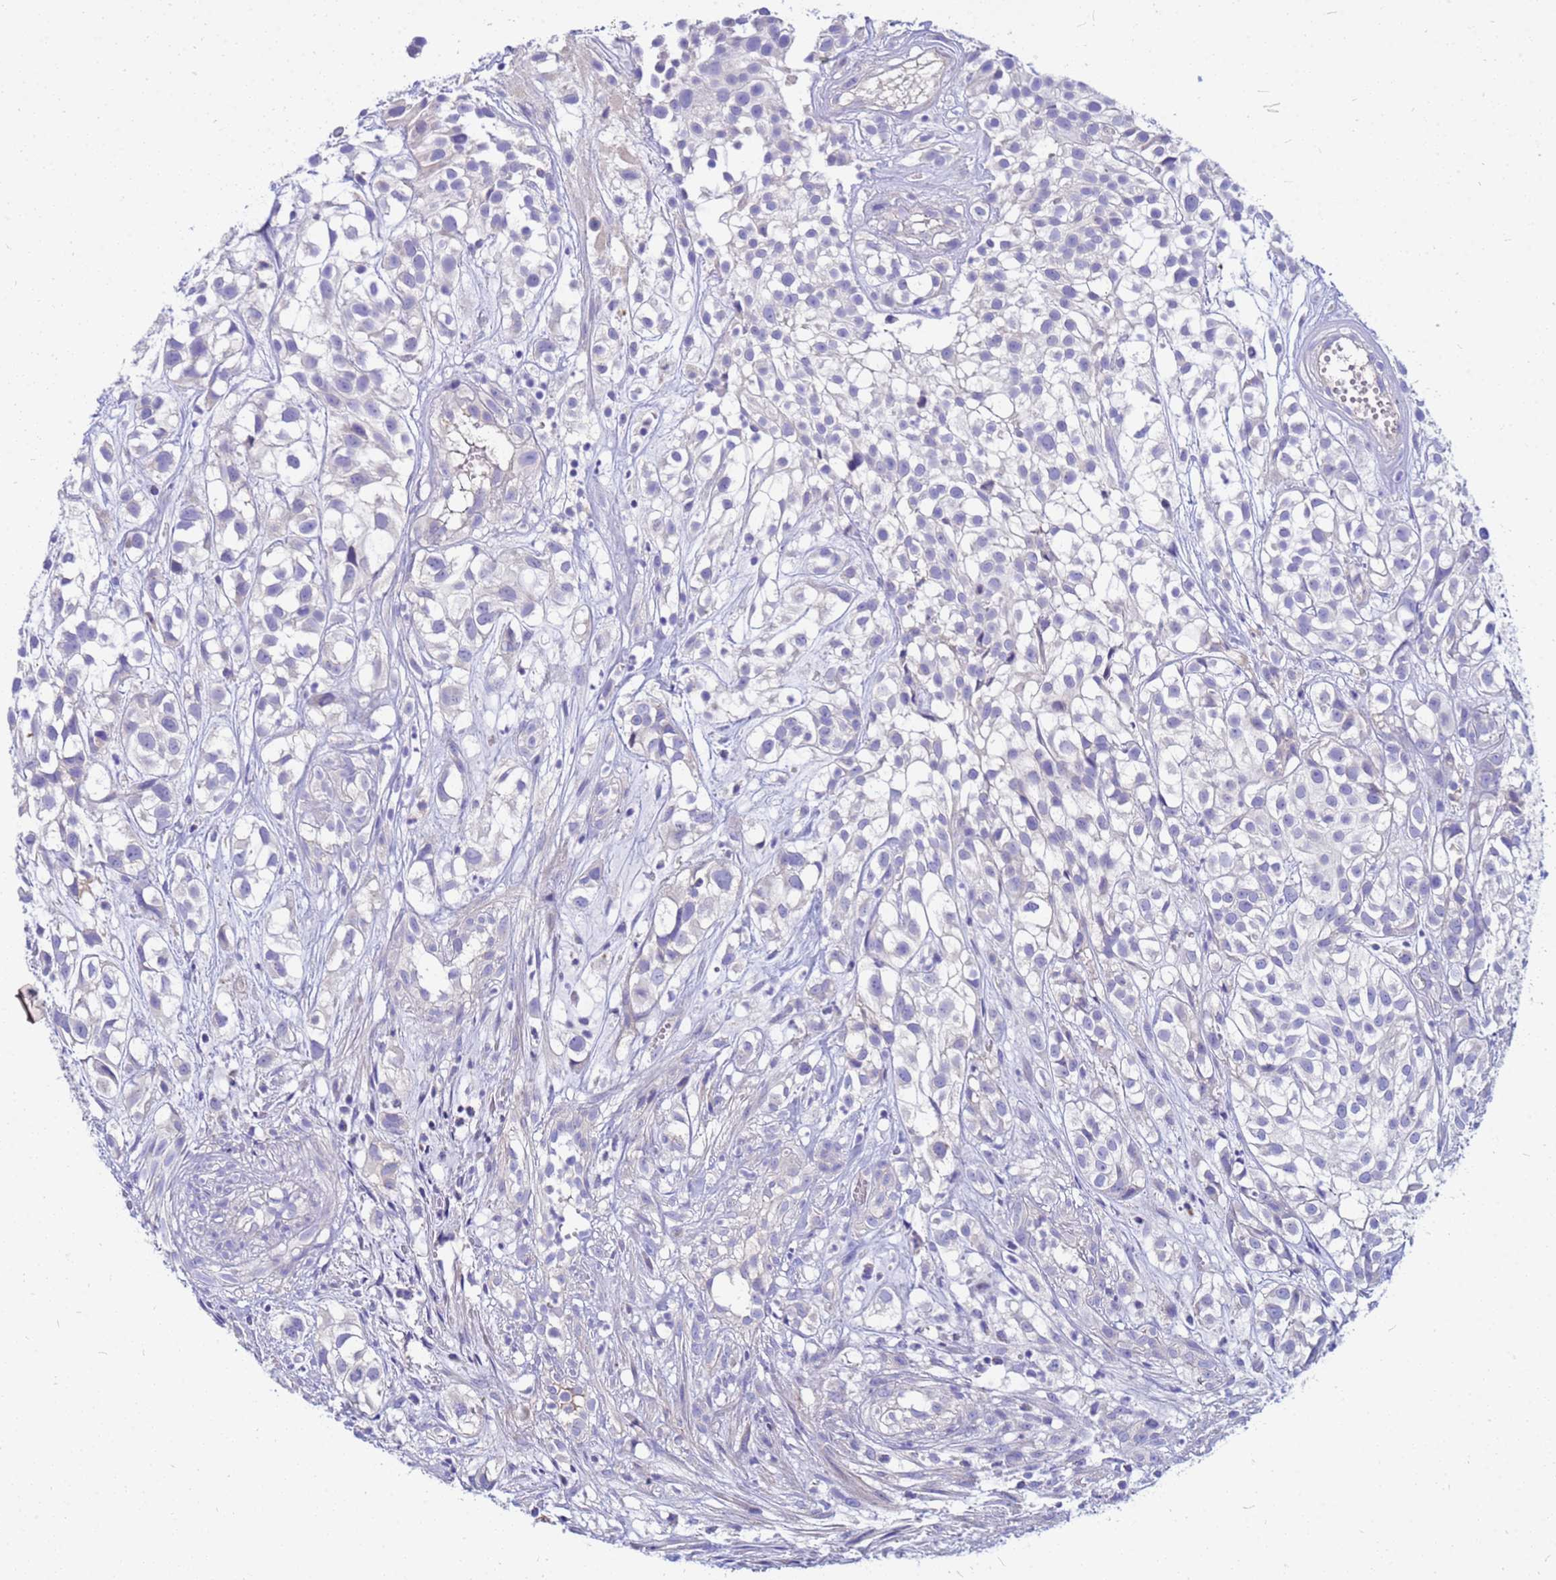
{"staining": {"intensity": "negative", "quantity": "none", "location": "none"}, "tissue": "urothelial cancer", "cell_type": "Tumor cells", "image_type": "cancer", "snomed": [{"axis": "morphology", "description": "Urothelial carcinoma, High grade"}, {"axis": "topography", "description": "Urinary bladder"}], "caption": "Urothelial carcinoma (high-grade) stained for a protein using immunohistochemistry demonstrates no expression tumor cells.", "gene": "DPRX", "patient": {"sex": "male", "age": 56}}